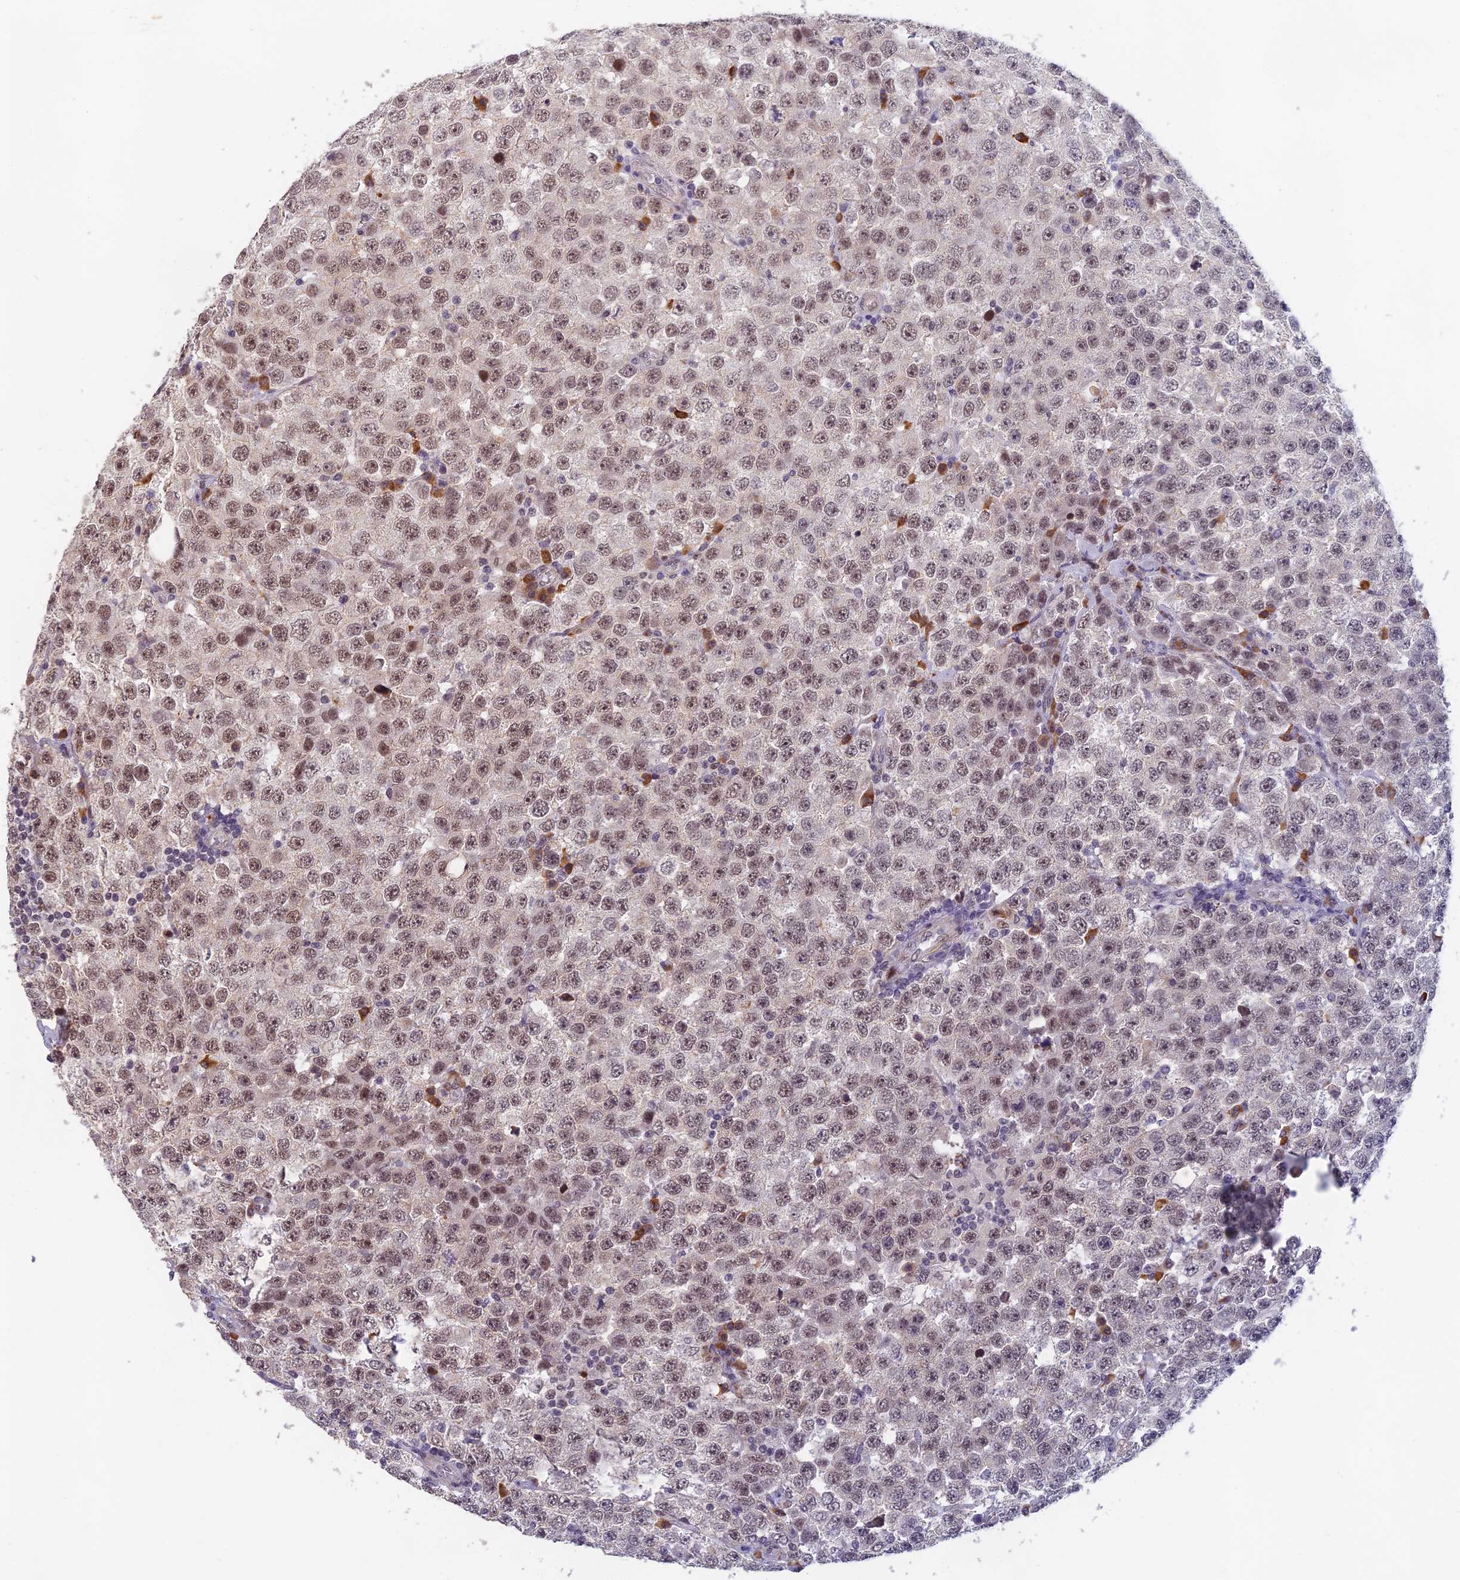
{"staining": {"intensity": "weak", "quantity": "25%-75%", "location": "nuclear"}, "tissue": "testis cancer", "cell_type": "Tumor cells", "image_type": "cancer", "snomed": [{"axis": "morphology", "description": "Seminoma, NOS"}, {"axis": "topography", "description": "Testis"}], "caption": "Human seminoma (testis) stained with a protein marker exhibits weak staining in tumor cells.", "gene": "MORF4L1", "patient": {"sex": "male", "age": 28}}